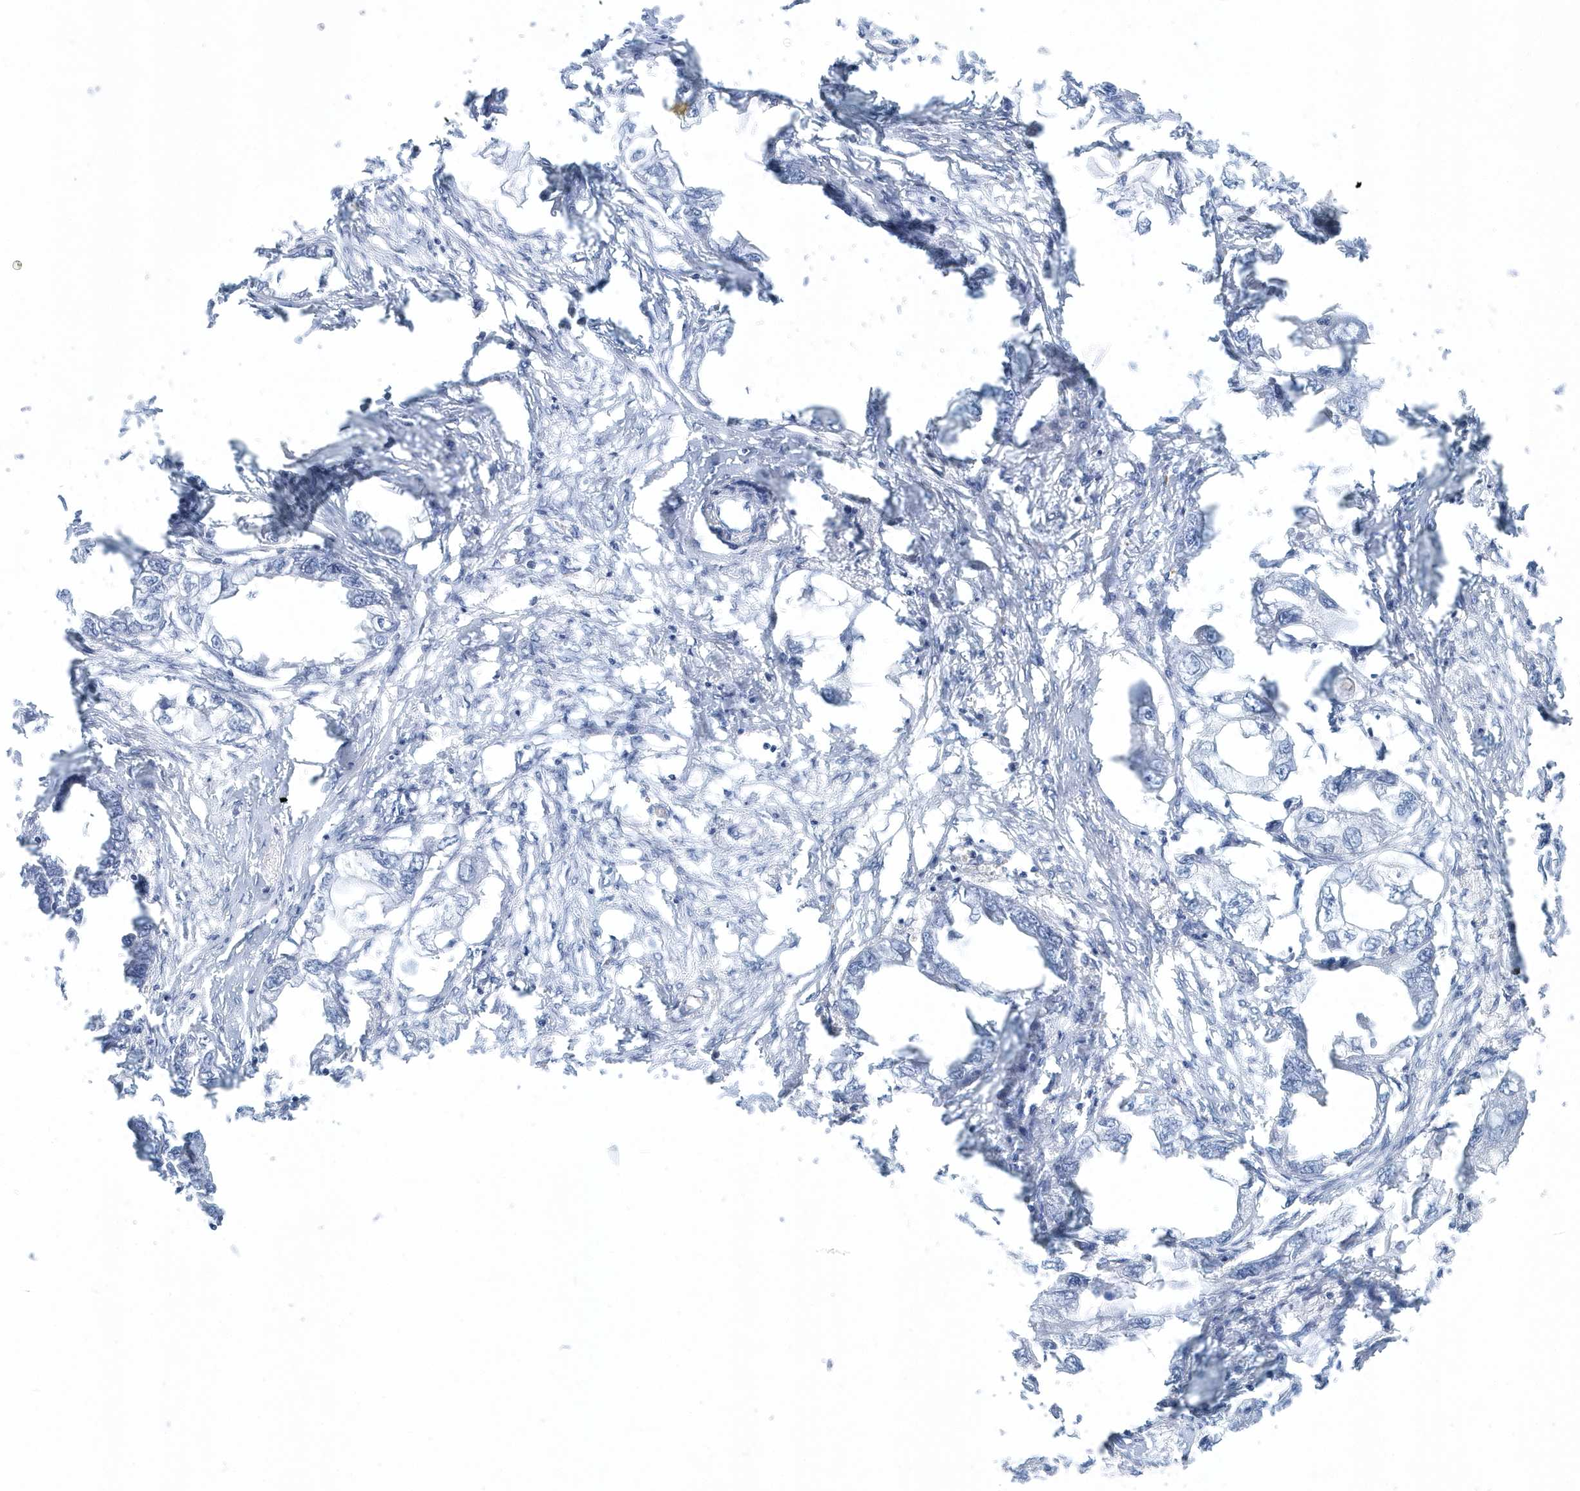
{"staining": {"intensity": "negative", "quantity": "none", "location": "none"}, "tissue": "endometrial cancer", "cell_type": "Tumor cells", "image_type": "cancer", "snomed": [{"axis": "morphology", "description": "Adenocarcinoma, NOS"}, {"axis": "morphology", "description": "Adenocarcinoma, metastatic, NOS"}, {"axis": "topography", "description": "Adipose tissue"}, {"axis": "topography", "description": "Endometrium"}], "caption": "This is a micrograph of immunohistochemistry (IHC) staining of endometrial cancer, which shows no expression in tumor cells.", "gene": "PTPRO", "patient": {"sex": "female", "age": 67}}